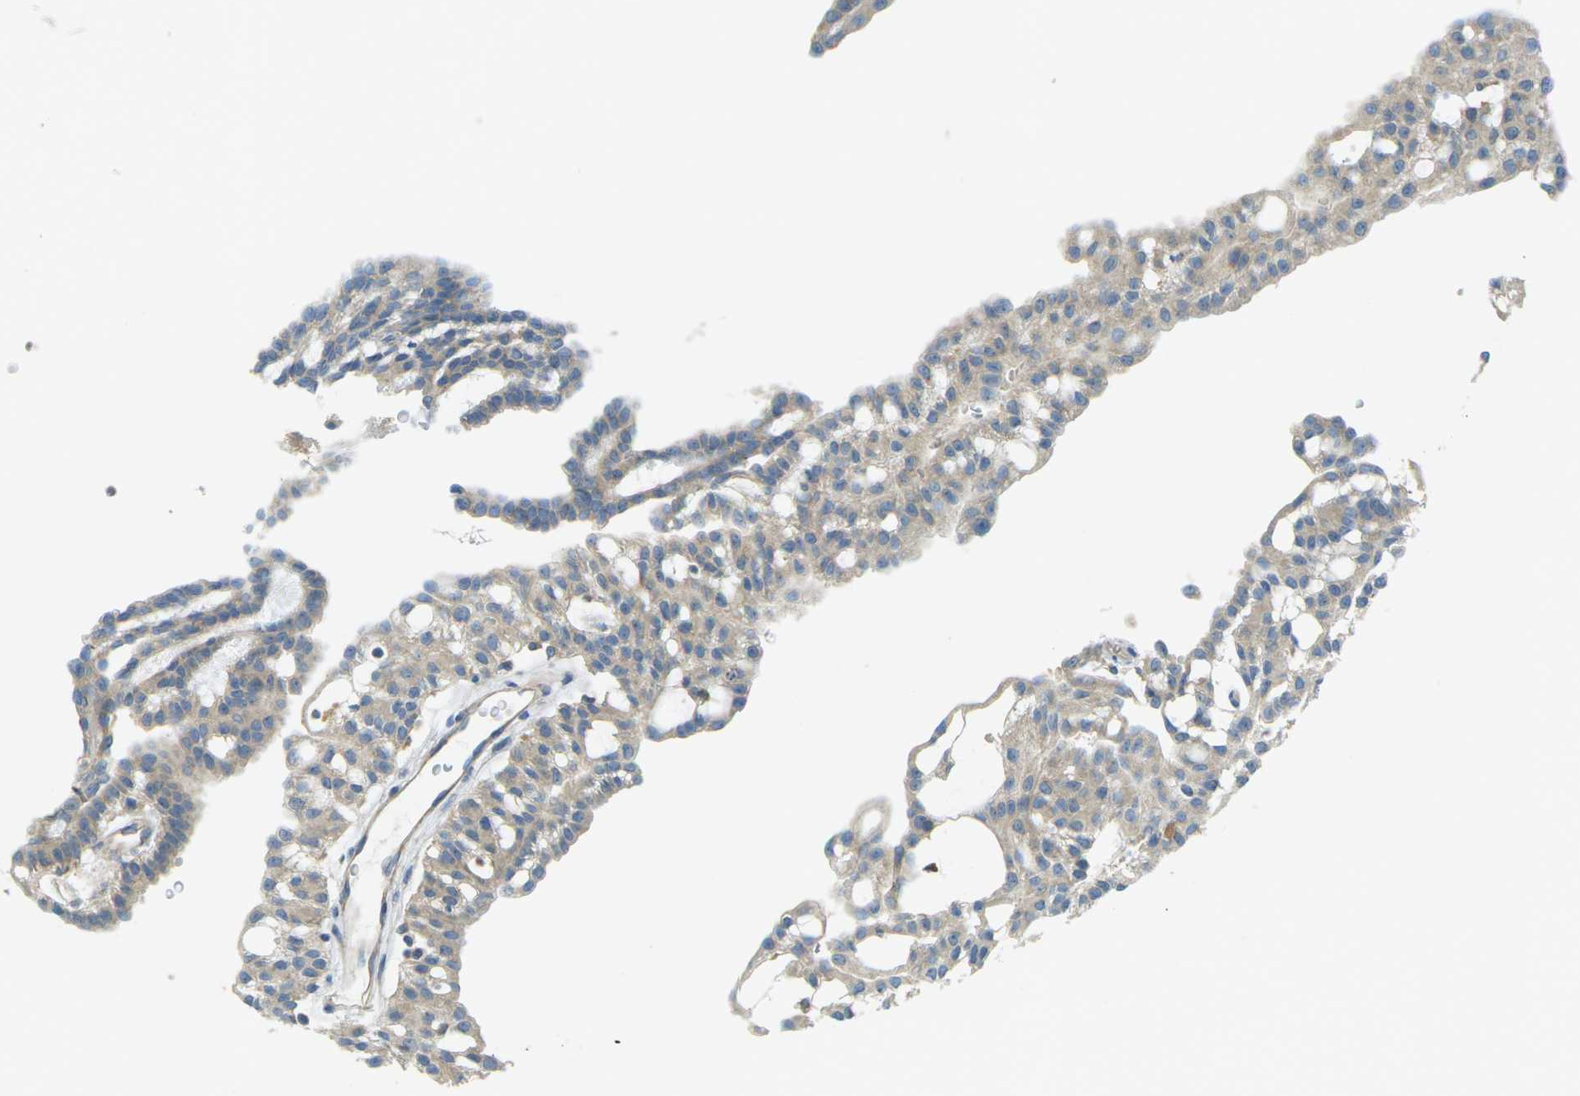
{"staining": {"intensity": "weak", "quantity": ">75%", "location": "cytoplasmic/membranous"}, "tissue": "renal cancer", "cell_type": "Tumor cells", "image_type": "cancer", "snomed": [{"axis": "morphology", "description": "Adenocarcinoma, NOS"}, {"axis": "topography", "description": "Kidney"}], "caption": "Weak cytoplasmic/membranous positivity for a protein is present in about >75% of tumor cells of renal cancer (adenocarcinoma) using IHC.", "gene": "MYLK4", "patient": {"sex": "male", "age": 63}}